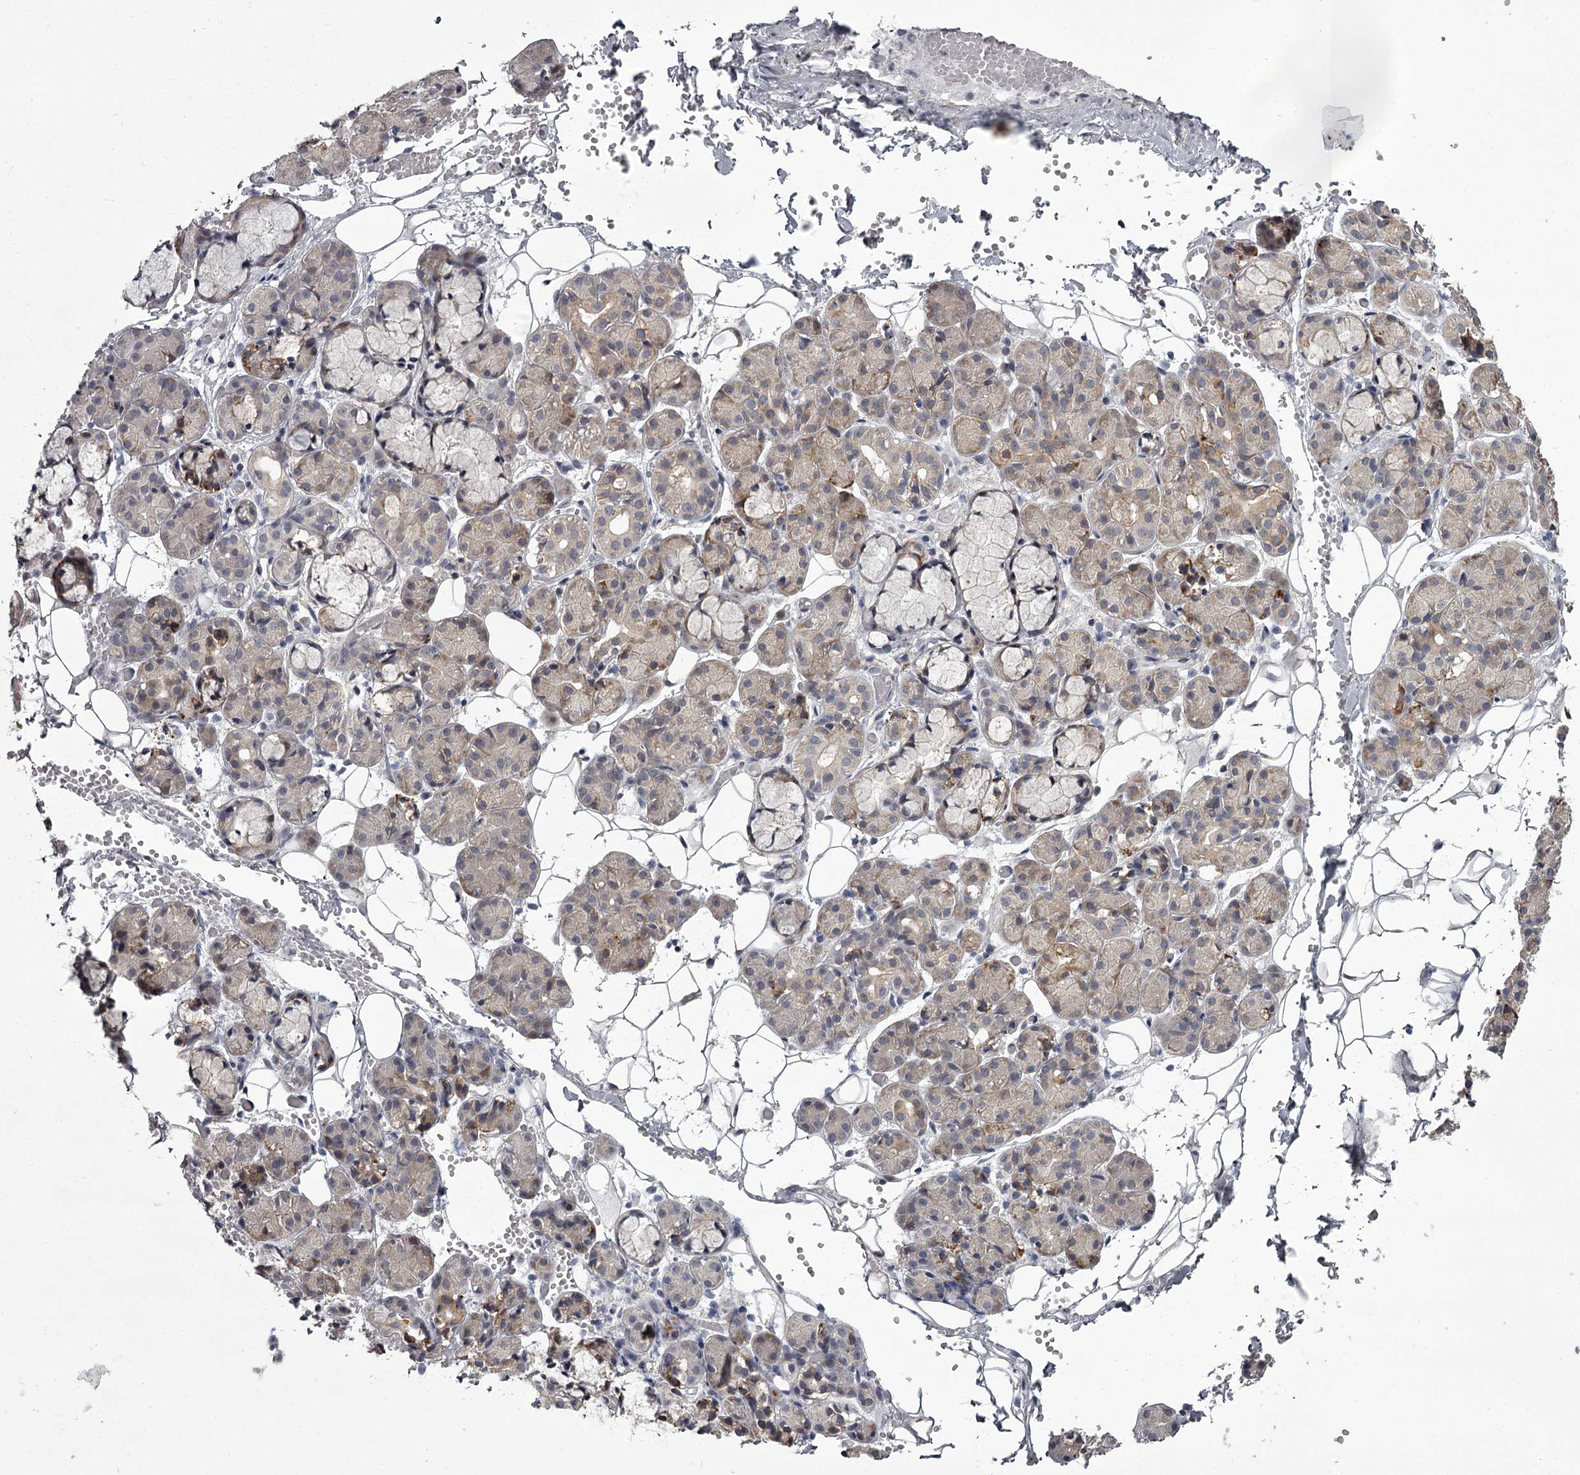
{"staining": {"intensity": "weak", "quantity": "25%-75%", "location": "cytoplasmic/membranous"}, "tissue": "salivary gland", "cell_type": "Glandular cells", "image_type": "normal", "snomed": [{"axis": "morphology", "description": "Normal tissue, NOS"}, {"axis": "topography", "description": "Salivary gland"}], "caption": "This micrograph displays IHC staining of normal salivary gland, with low weak cytoplasmic/membranous staining in approximately 25%-75% of glandular cells.", "gene": "CCDC92", "patient": {"sex": "male", "age": 63}}